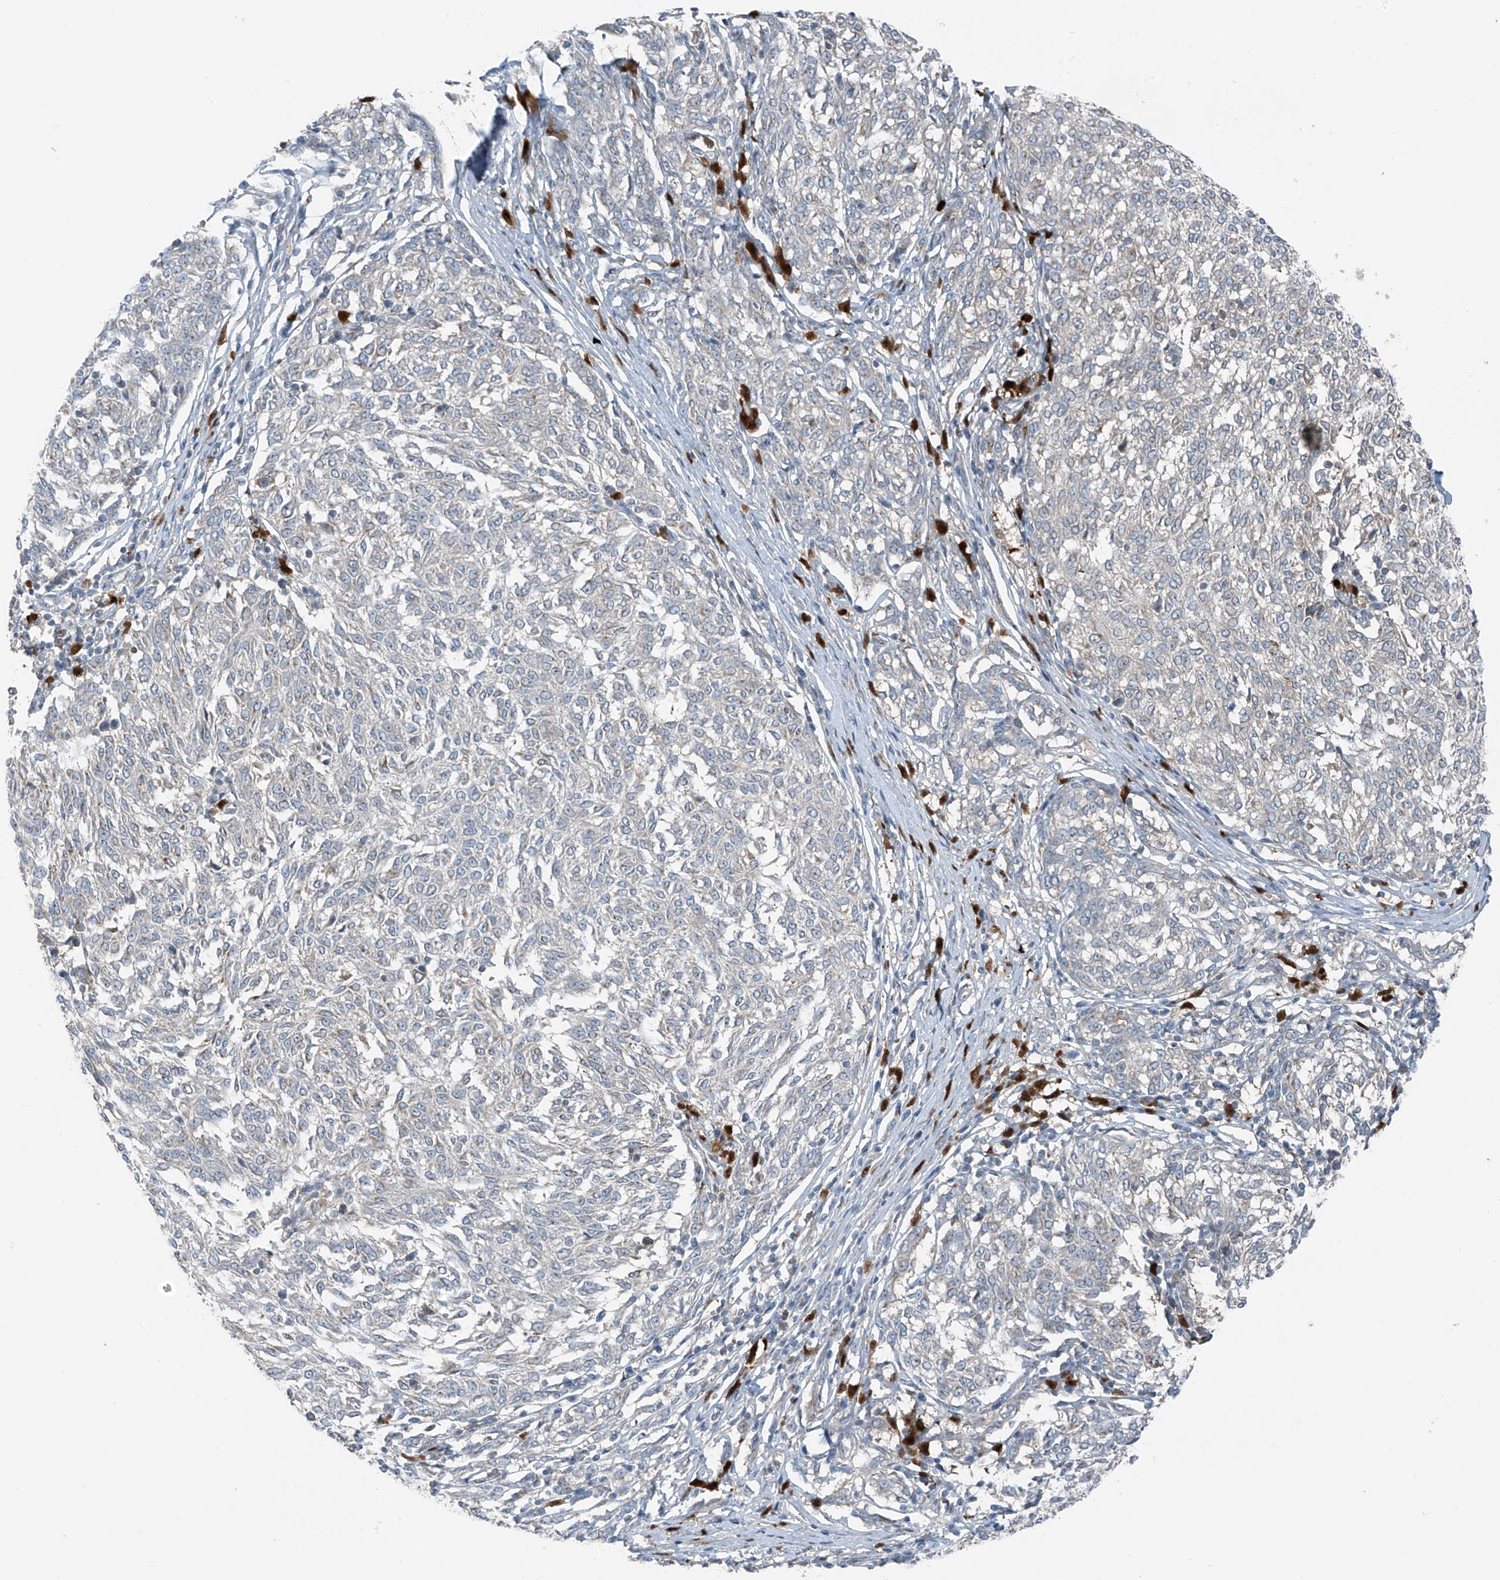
{"staining": {"intensity": "negative", "quantity": "none", "location": "none"}, "tissue": "melanoma", "cell_type": "Tumor cells", "image_type": "cancer", "snomed": [{"axis": "morphology", "description": "Malignant melanoma, NOS"}, {"axis": "topography", "description": "Skin"}], "caption": "DAB (3,3'-diaminobenzidine) immunohistochemical staining of human melanoma displays no significant expression in tumor cells. (DAB (3,3'-diaminobenzidine) immunohistochemistry (IHC) visualized using brightfield microscopy, high magnification).", "gene": "SLC12A6", "patient": {"sex": "female", "age": 72}}